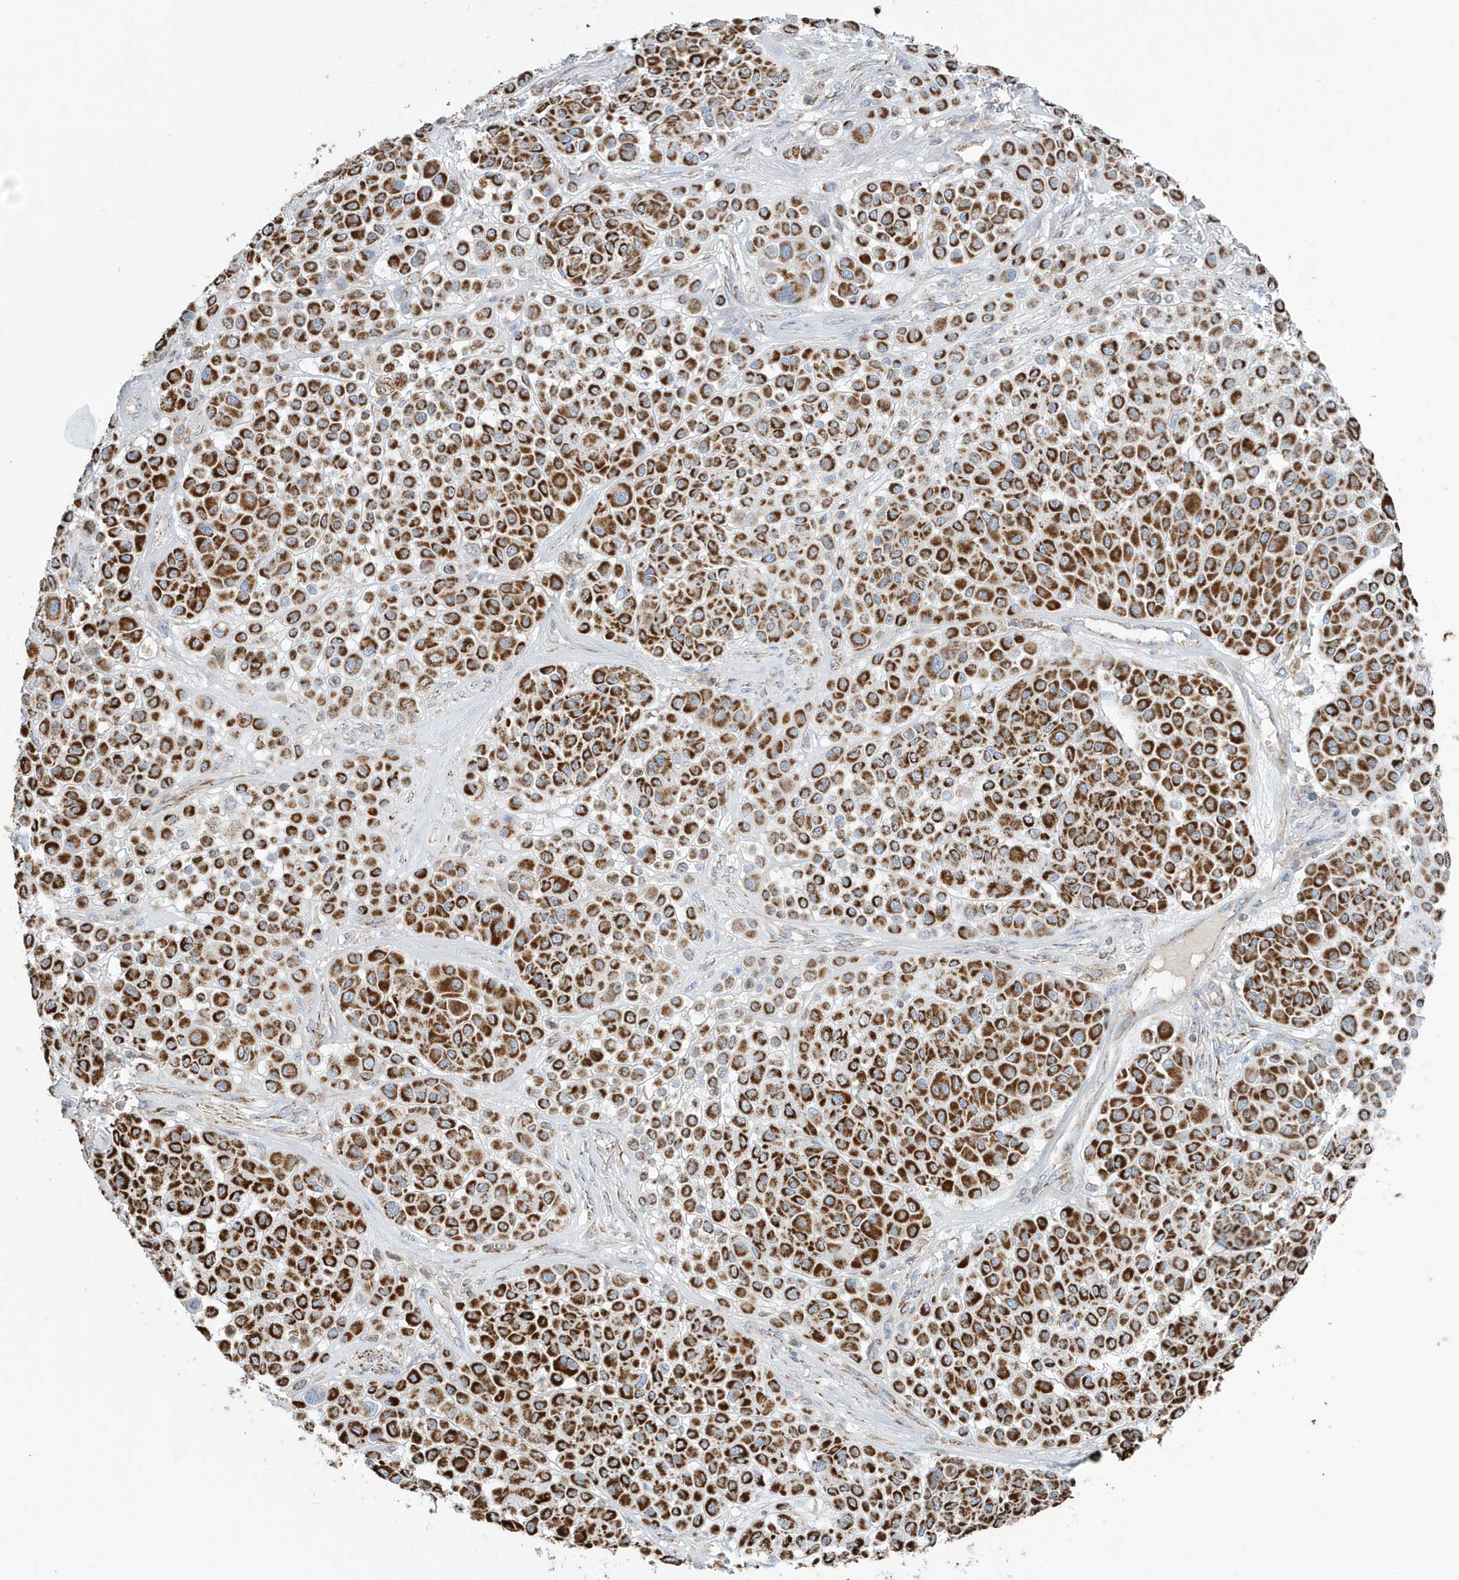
{"staining": {"intensity": "strong", "quantity": ">75%", "location": "cytoplasmic/membranous"}, "tissue": "melanoma", "cell_type": "Tumor cells", "image_type": "cancer", "snomed": [{"axis": "morphology", "description": "Malignant melanoma, Metastatic site"}, {"axis": "topography", "description": "Soft tissue"}], "caption": "Melanoma tissue shows strong cytoplasmic/membranous expression in about >75% of tumor cells", "gene": "RAB11FIP3", "patient": {"sex": "male", "age": 41}}